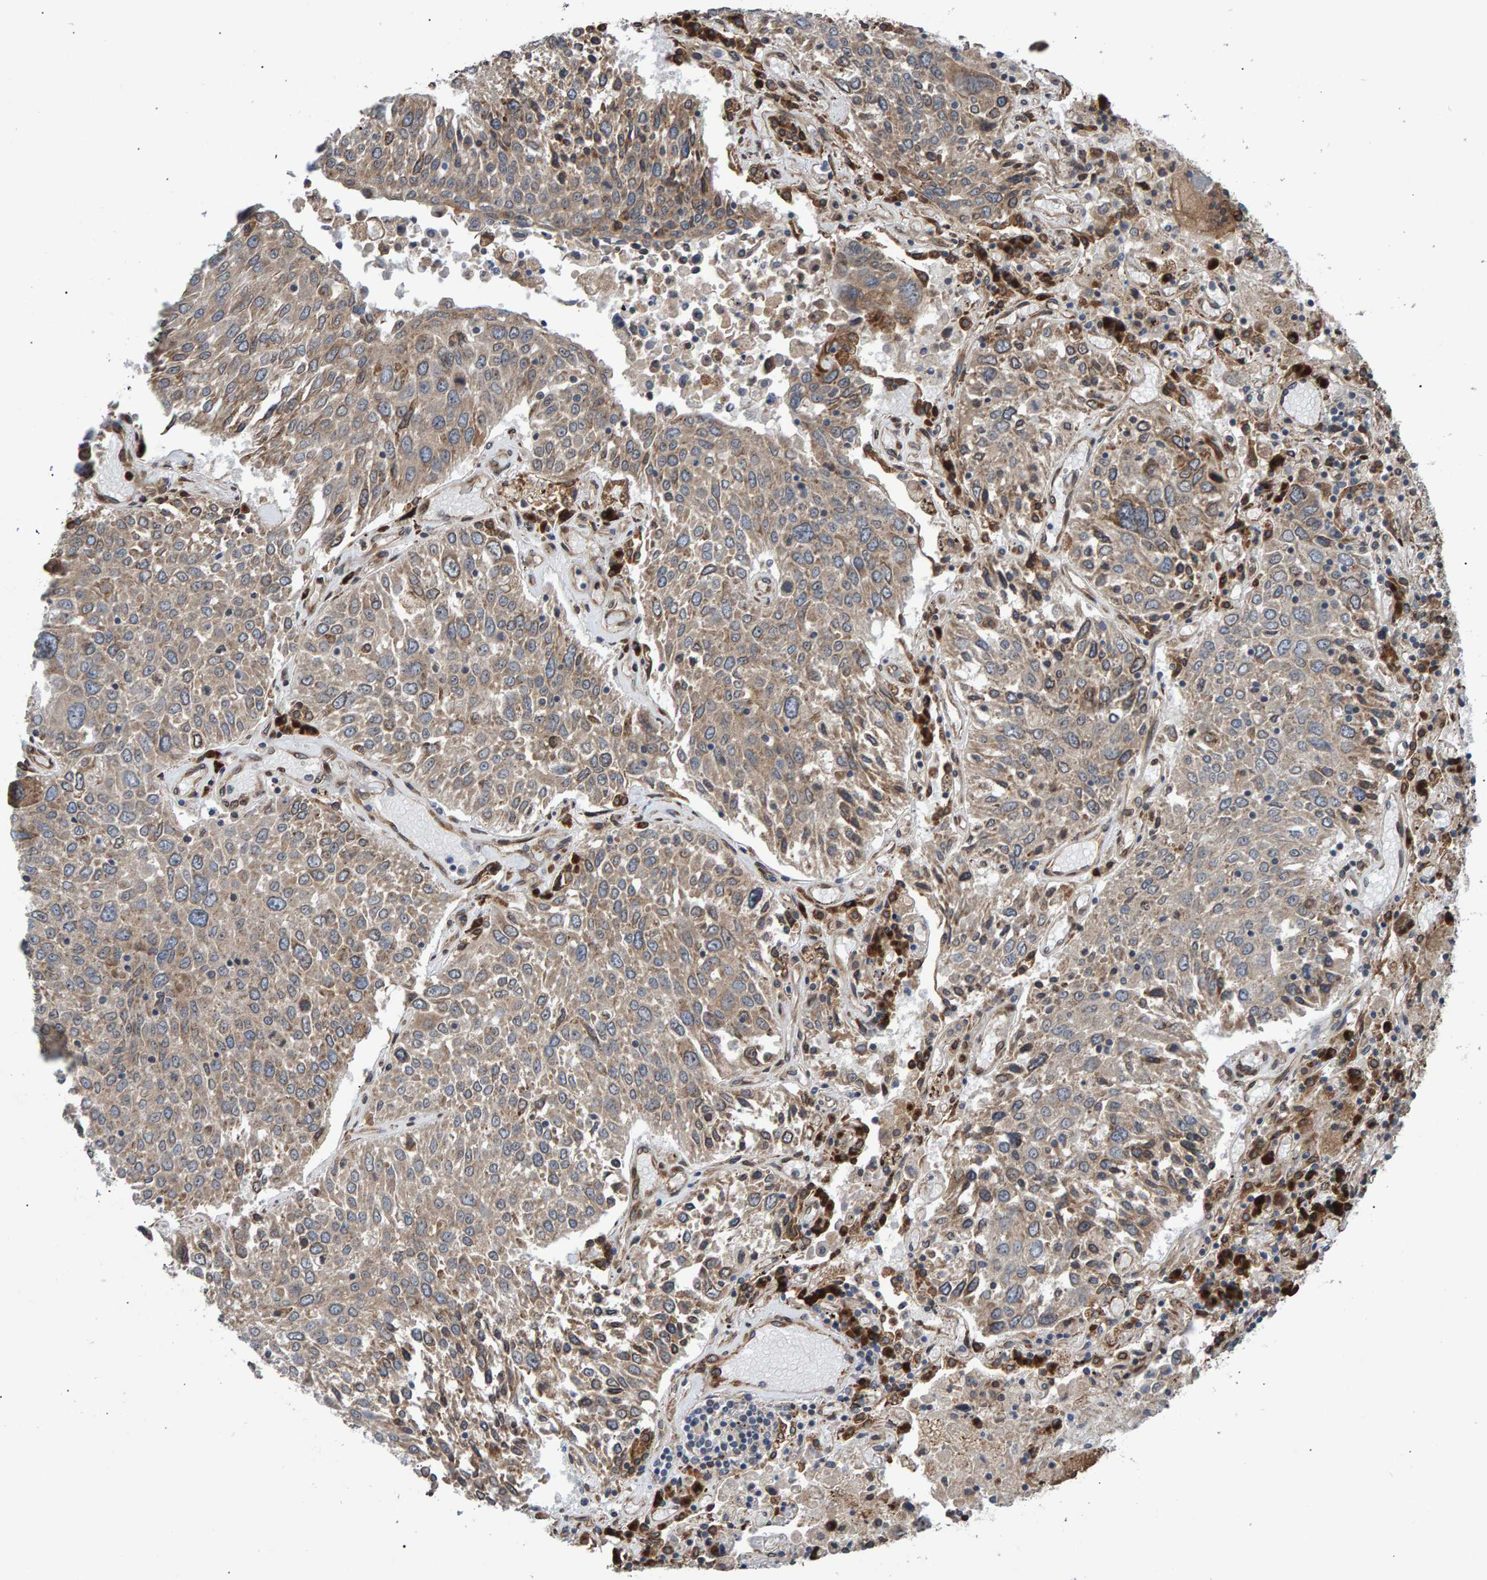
{"staining": {"intensity": "moderate", "quantity": "25%-75%", "location": "cytoplasmic/membranous"}, "tissue": "lung cancer", "cell_type": "Tumor cells", "image_type": "cancer", "snomed": [{"axis": "morphology", "description": "Squamous cell carcinoma, NOS"}, {"axis": "topography", "description": "Lung"}], "caption": "Lung squamous cell carcinoma stained with immunohistochemistry demonstrates moderate cytoplasmic/membranous positivity in about 25%-75% of tumor cells.", "gene": "FAM117A", "patient": {"sex": "male", "age": 65}}